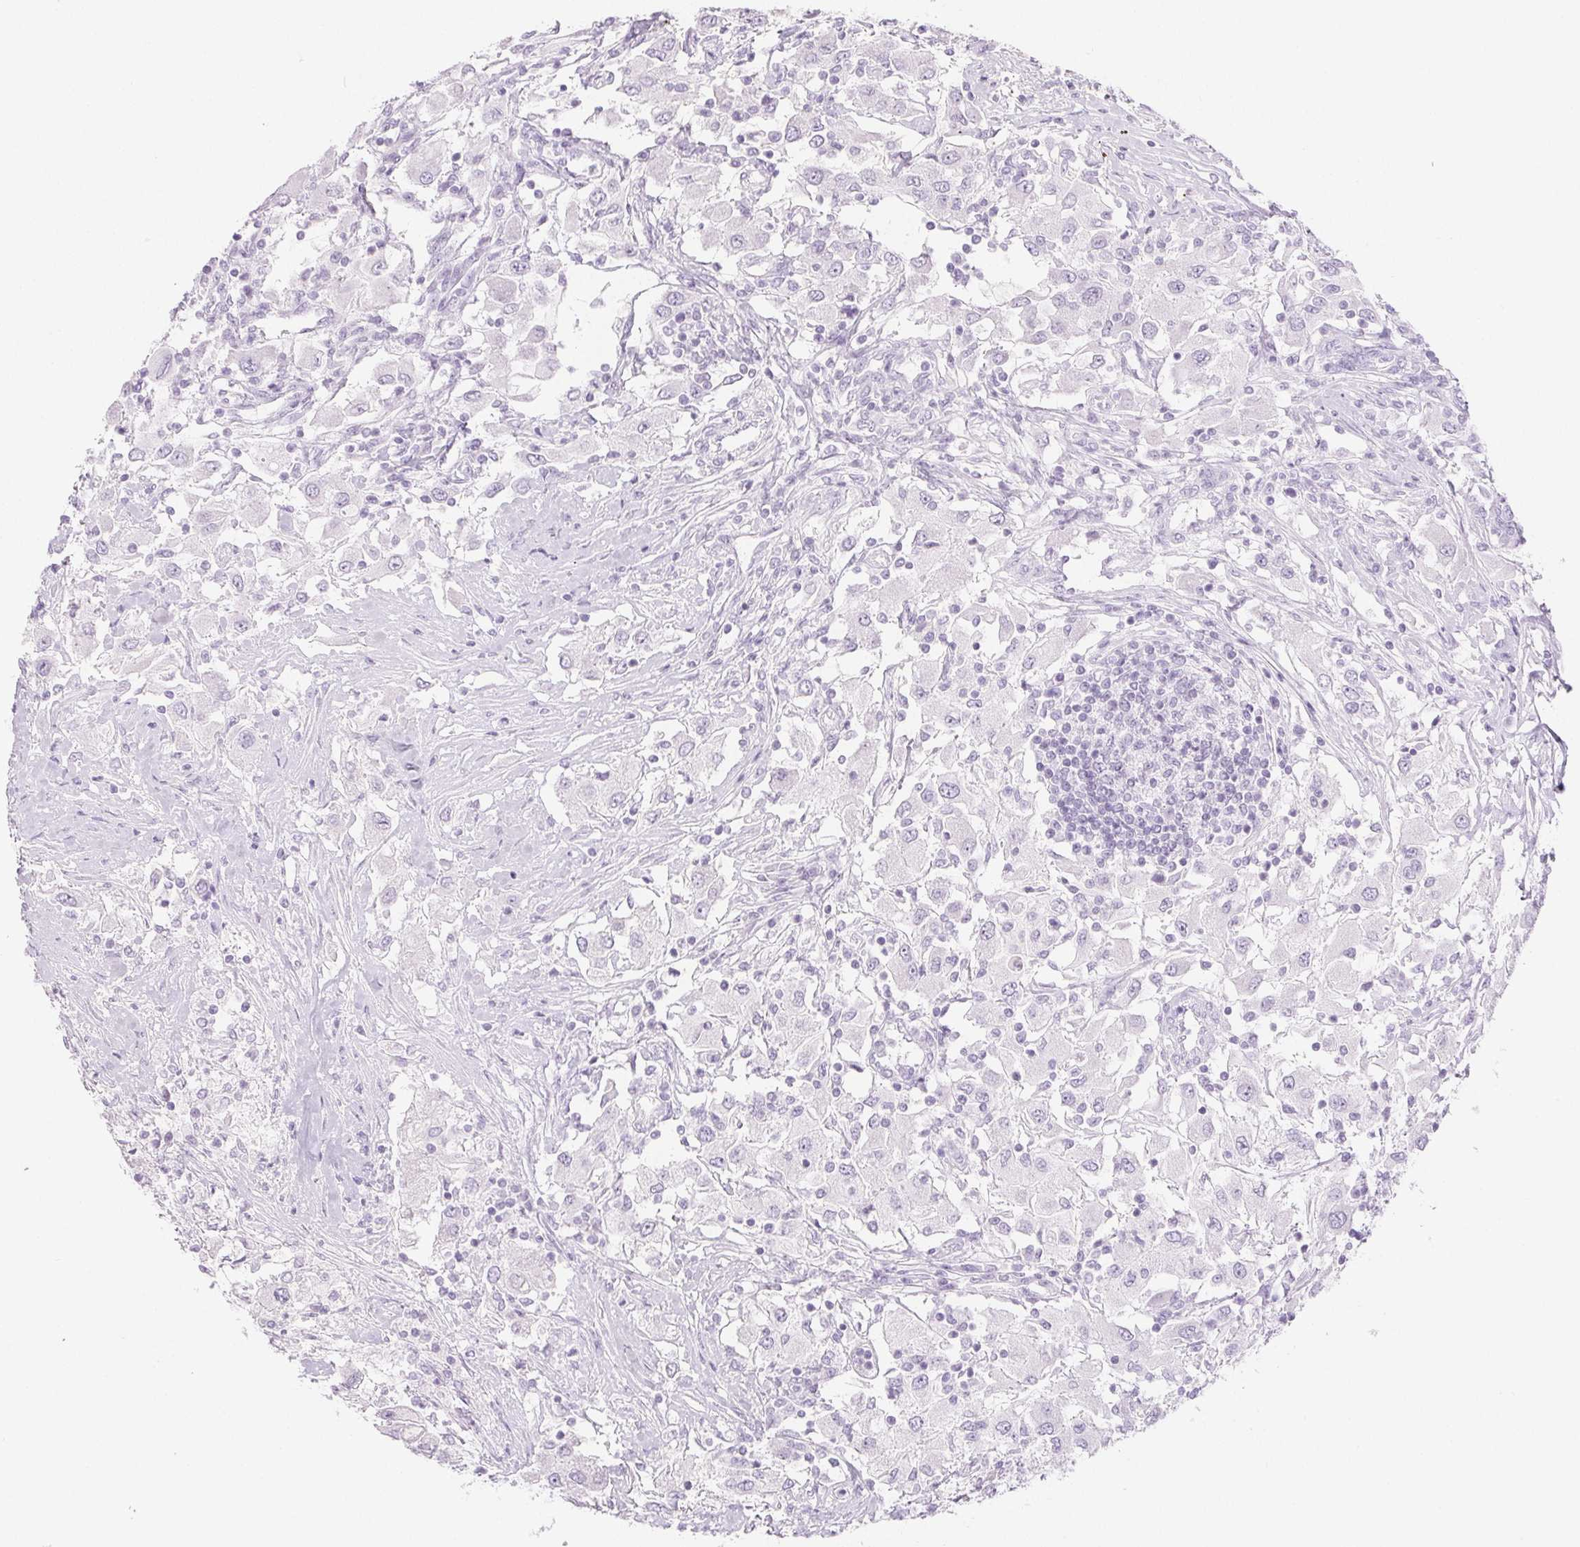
{"staining": {"intensity": "negative", "quantity": "none", "location": "none"}, "tissue": "renal cancer", "cell_type": "Tumor cells", "image_type": "cancer", "snomed": [{"axis": "morphology", "description": "Adenocarcinoma, NOS"}, {"axis": "topography", "description": "Kidney"}], "caption": "Tumor cells are negative for brown protein staining in adenocarcinoma (renal).", "gene": "SPRR3", "patient": {"sex": "female", "age": 67}}